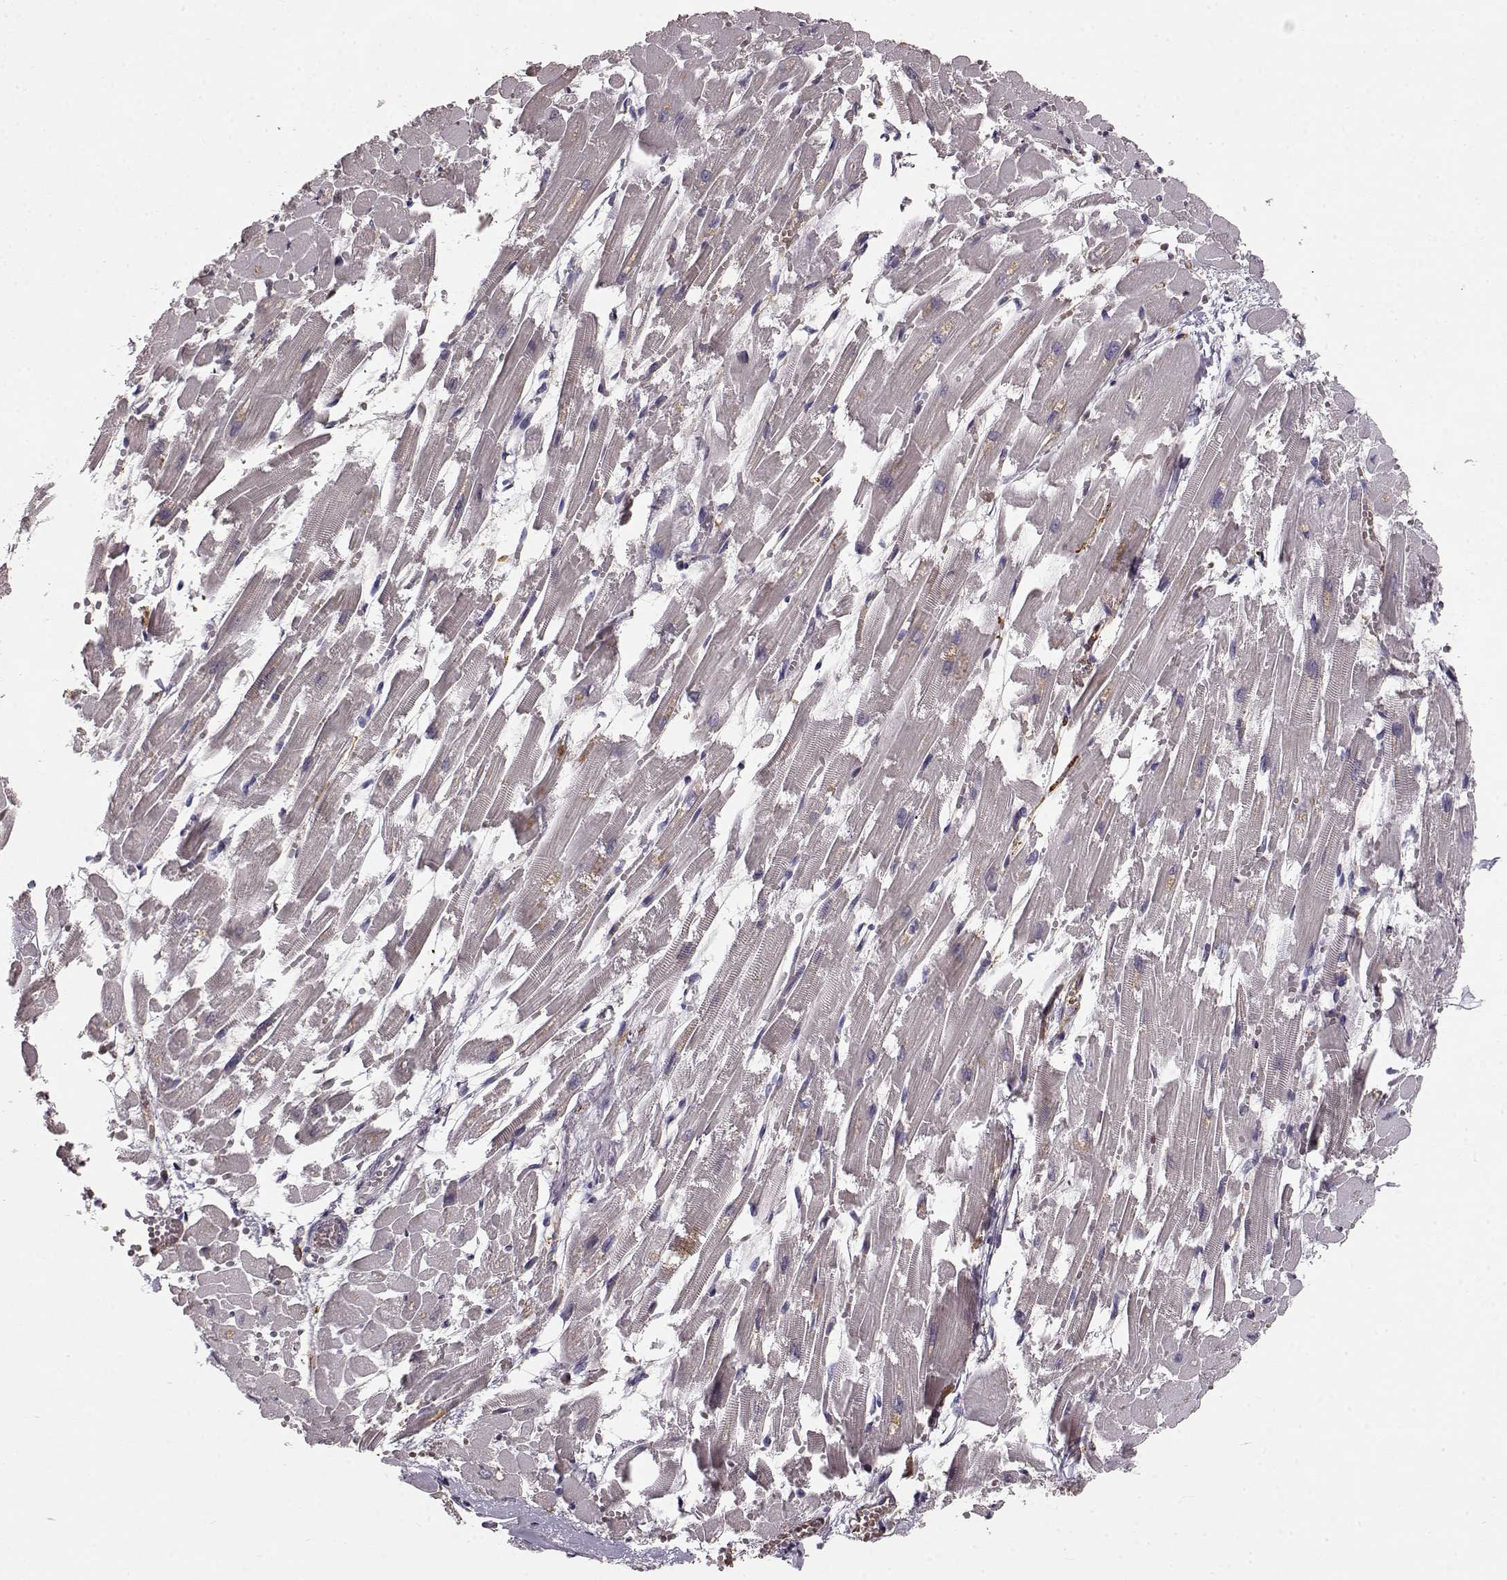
{"staining": {"intensity": "negative", "quantity": "none", "location": "none"}, "tissue": "heart muscle", "cell_type": "Cardiomyocytes", "image_type": "normal", "snomed": [{"axis": "morphology", "description": "Normal tissue, NOS"}, {"axis": "topography", "description": "Heart"}], "caption": "Immunohistochemistry (IHC) image of unremarkable heart muscle: human heart muscle stained with DAB (3,3'-diaminobenzidine) reveals no significant protein staining in cardiomyocytes.", "gene": "CCNF", "patient": {"sex": "female", "age": 52}}